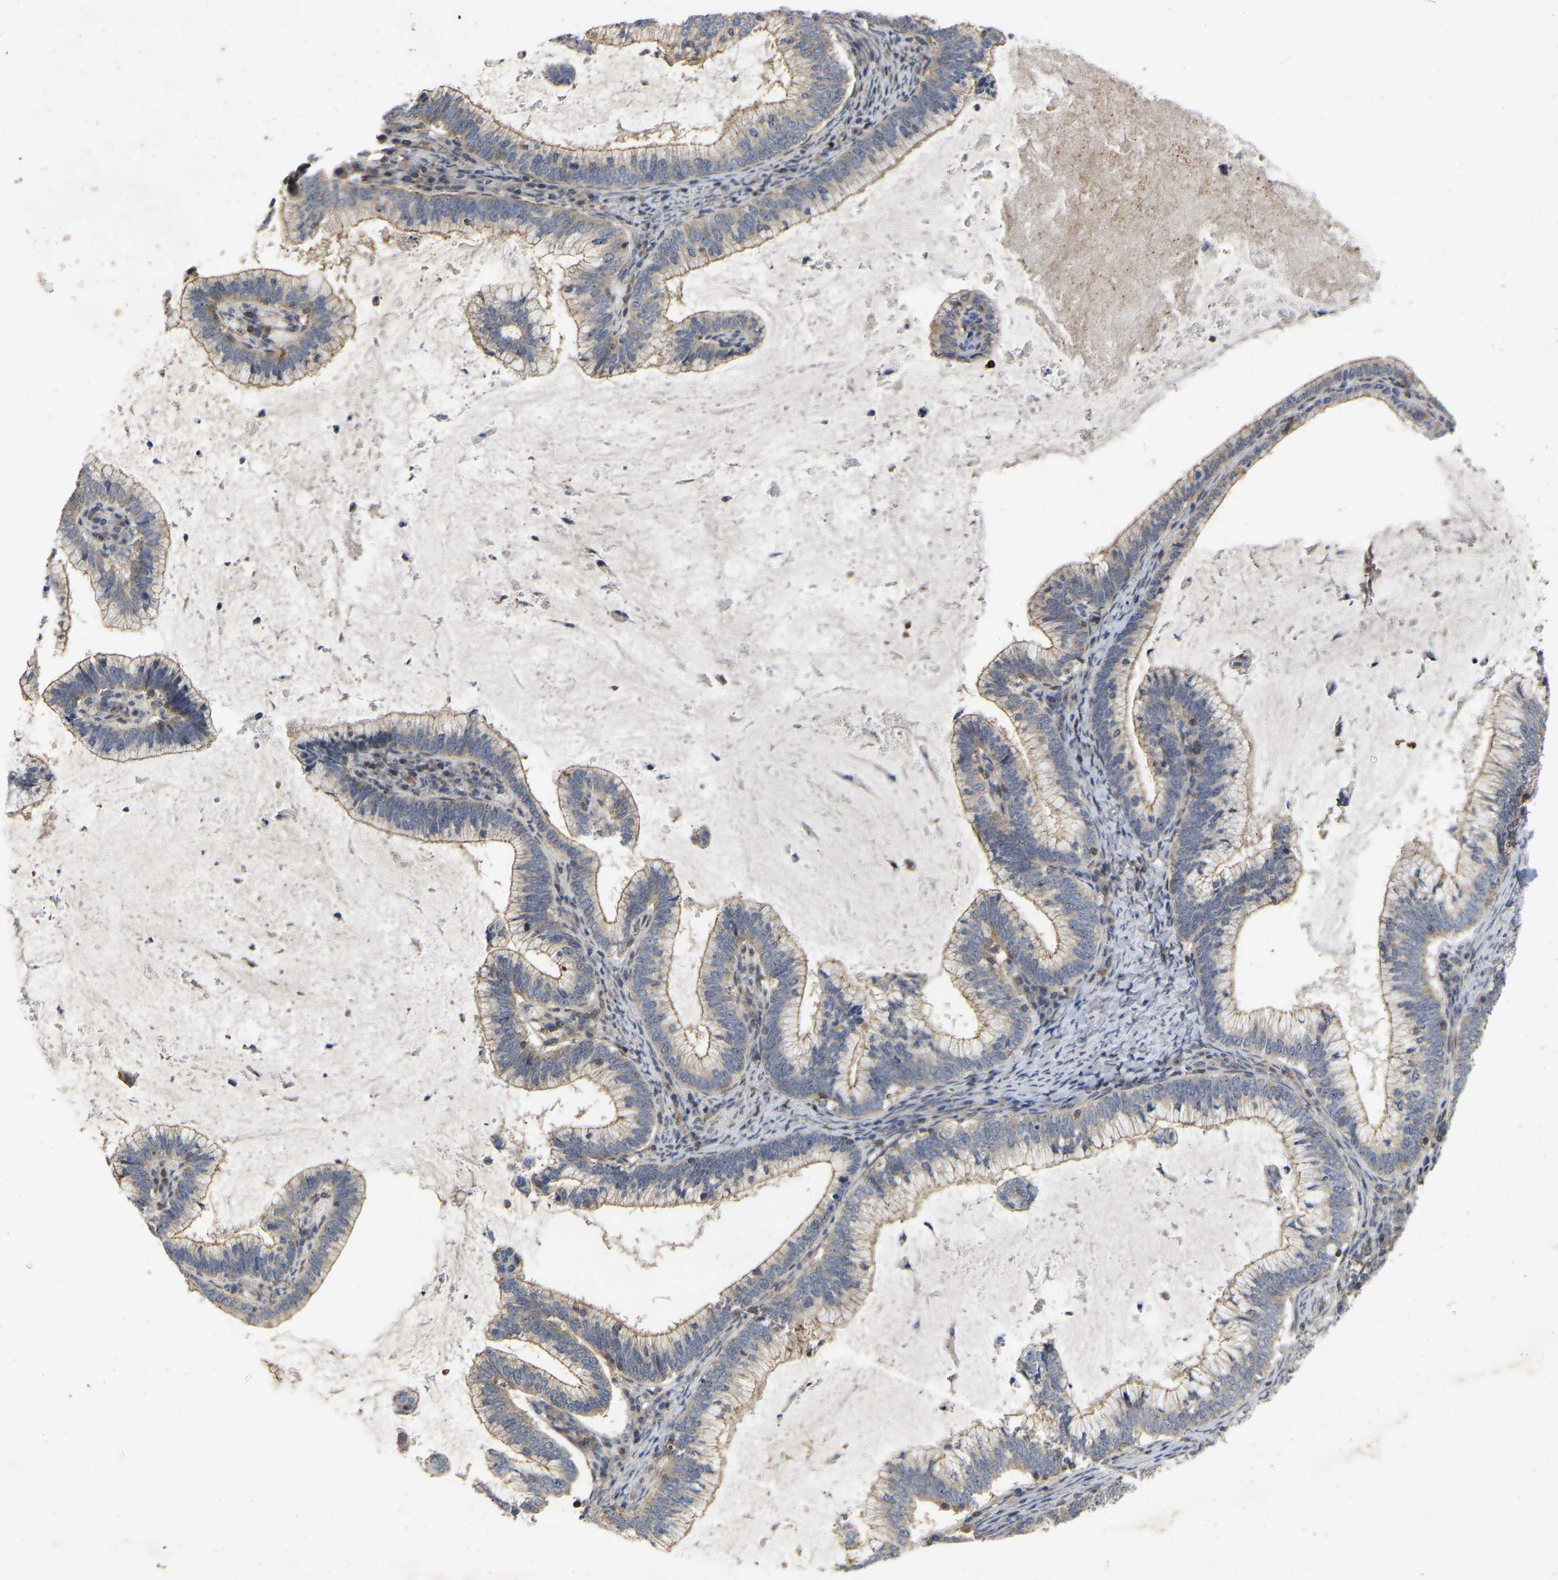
{"staining": {"intensity": "weak", "quantity": "25%-75%", "location": "cytoplasmic/membranous"}, "tissue": "cervical cancer", "cell_type": "Tumor cells", "image_type": "cancer", "snomed": [{"axis": "morphology", "description": "Adenocarcinoma, NOS"}, {"axis": "topography", "description": "Cervix"}], "caption": "Immunohistochemistry (DAB) staining of human cervical adenocarcinoma displays weak cytoplasmic/membranous protein positivity in approximately 25%-75% of tumor cells.", "gene": "PRDM14", "patient": {"sex": "female", "age": 36}}